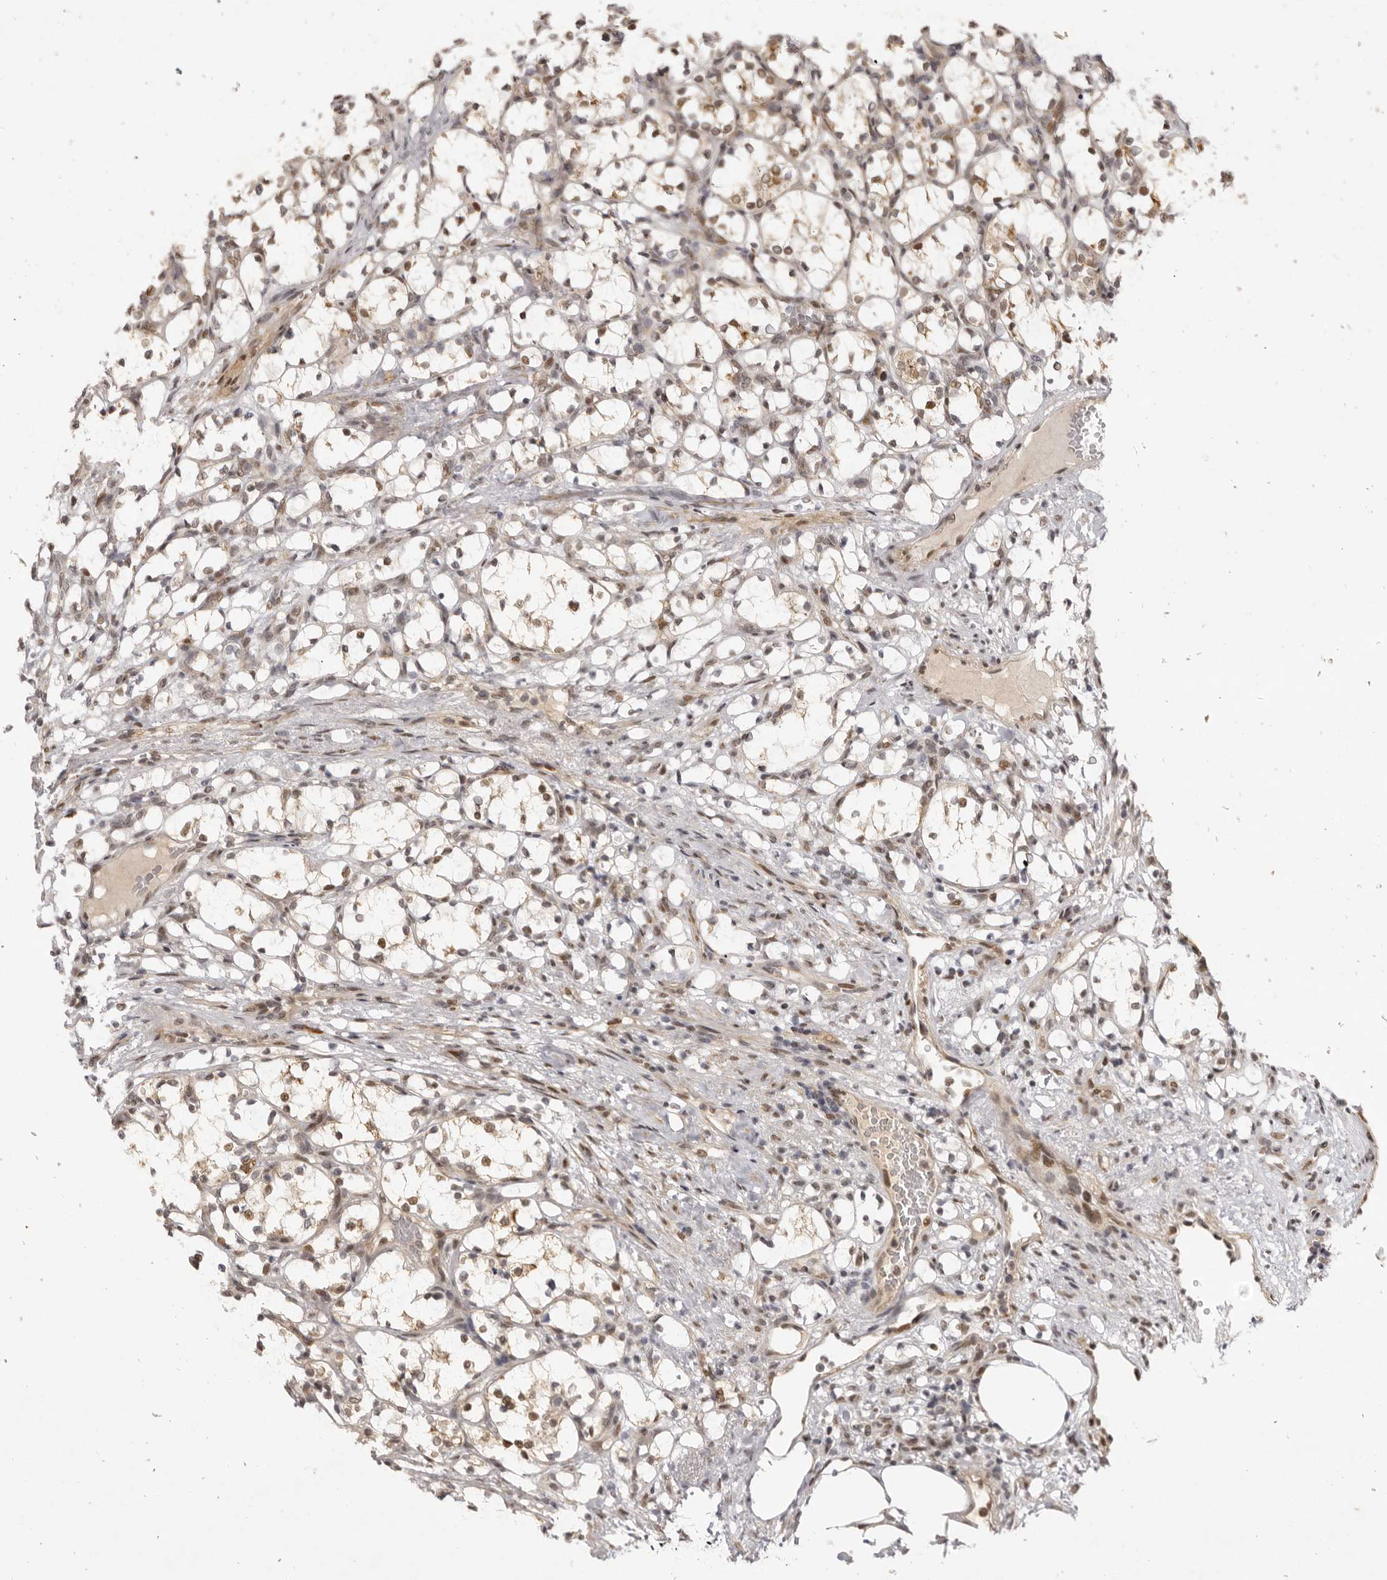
{"staining": {"intensity": "weak", "quantity": "25%-75%", "location": "nuclear"}, "tissue": "renal cancer", "cell_type": "Tumor cells", "image_type": "cancer", "snomed": [{"axis": "morphology", "description": "Adenocarcinoma, NOS"}, {"axis": "topography", "description": "Kidney"}], "caption": "Protein analysis of renal cancer tissue exhibits weak nuclear positivity in approximately 25%-75% of tumor cells.", "gene": "ZNF326", "patient": {"sex": "female", "age": 69}}